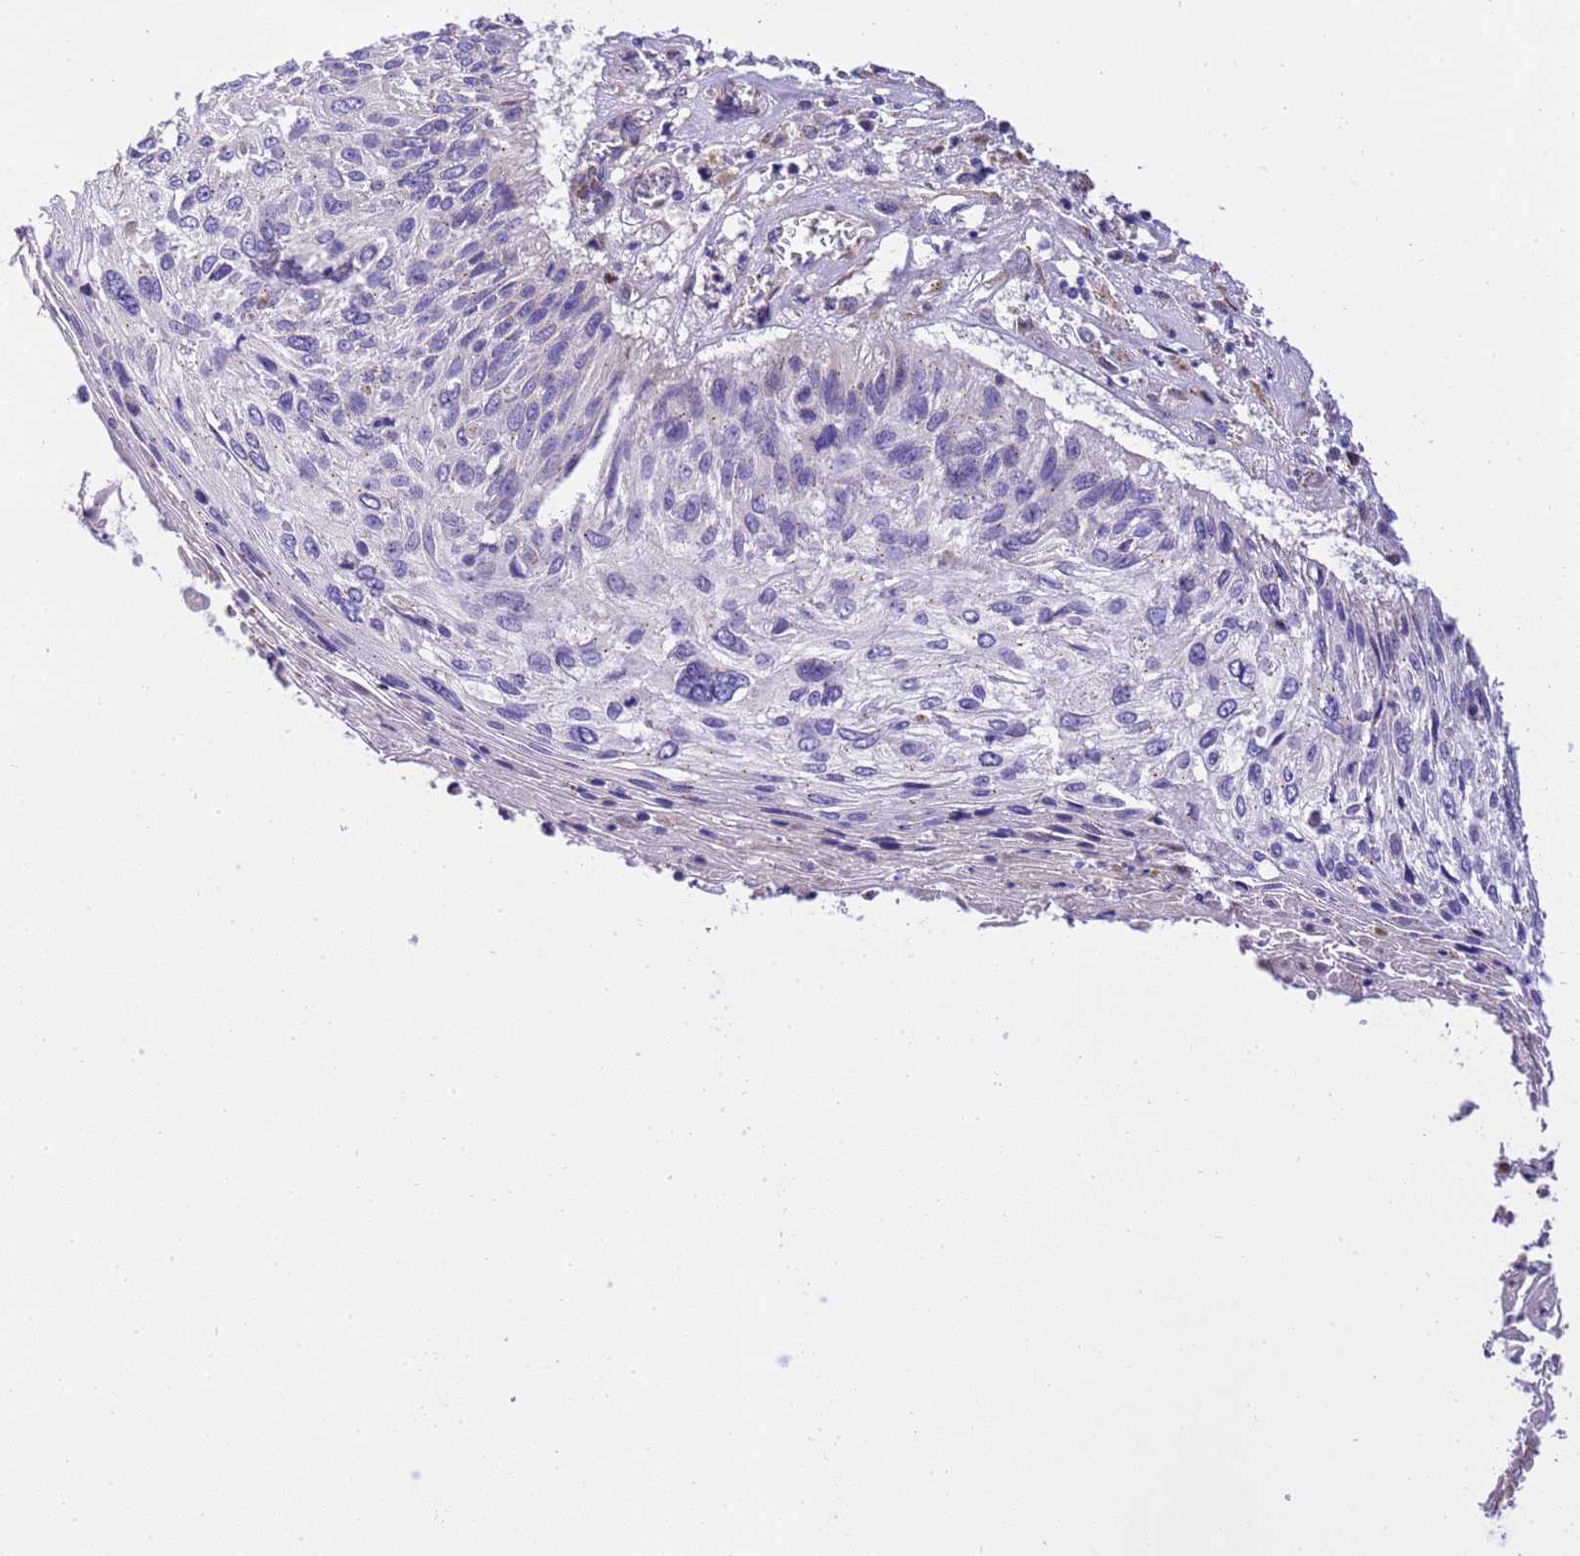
{"staining": {"intensity": "negative", "quantity": "none", "location": "none"}, "tissue": "cervical cancer", "cell_type": "Tumor cells", "image_type": "cancer", "snomed": [{"axis": "morphology", "description": "Squamous cell carcinoma, NOS"}, {"axis": "topography", "description": "Cervix"}], "caption": "A high-resolution photomicrograph shows IHC staining of squamous cell carcinoma (cervical), which displays no significant positivity in tumor cells.", "gene": "RHBDD3", "patient": {"sex": "female", "age": 51}}